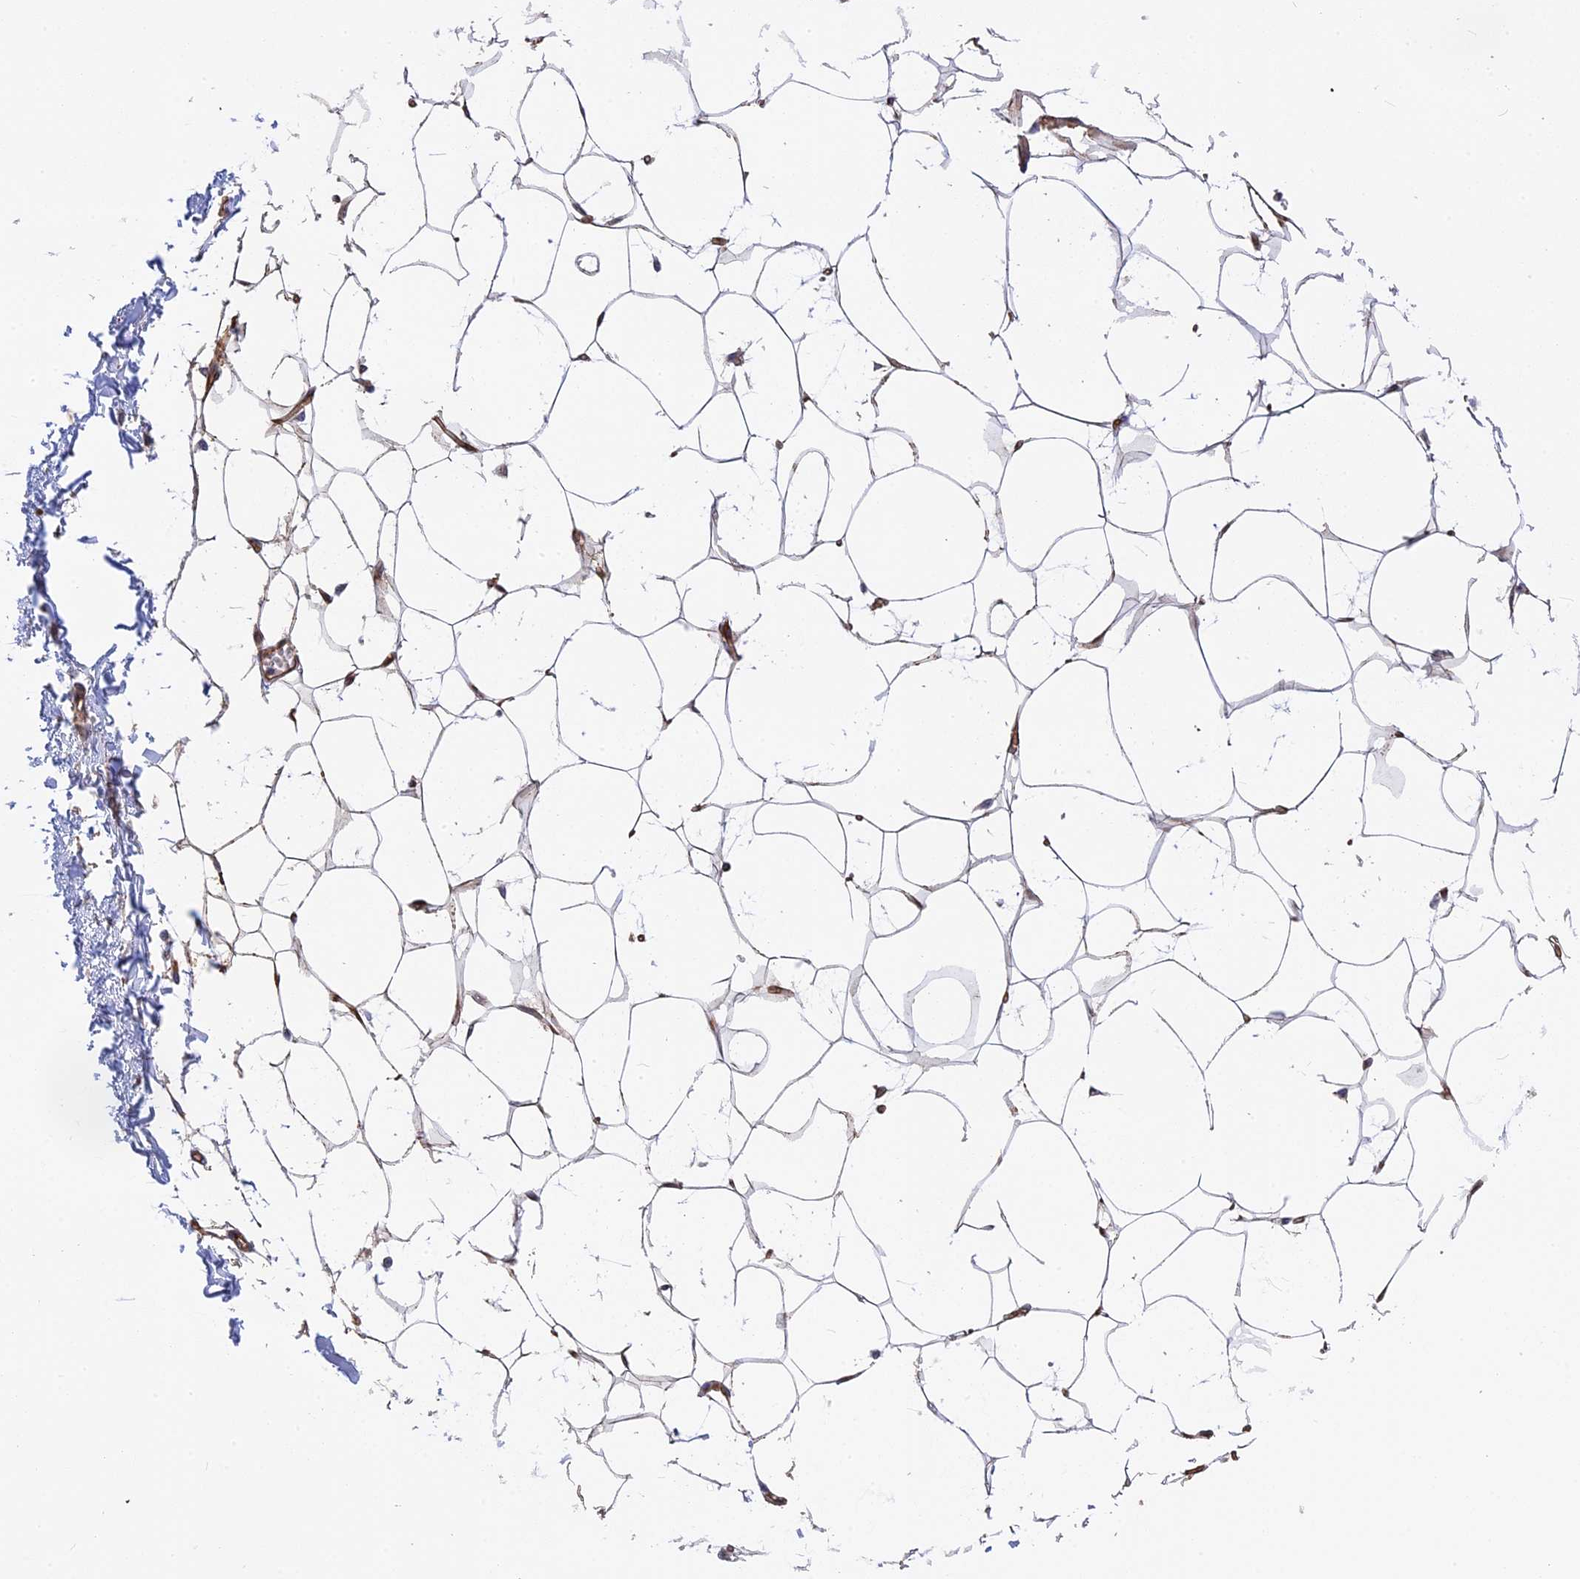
{"staining": {"intensity": "moderate", "quantity": ">75%", "location": "cytoplasmic/membranous"}, "tissue": "breast", "cell_type": "Adipocytes", "image_type": "normal", "snomed": [{"axis": "morphology", "description": "Normal tissue, NOS"}, {"axis": "topography", "description": "Breast"}], "caption": "IHC (DAB (3,3'-diaminobenzidine)) staining of benign breast shows moderate cytoplasmic/membranous protein staining in about >75% of adipocytes. (DAB (3,3'-diaminobenzidine) = brown stain, brightfield microscopy at high magnification).", "gene": "CNBD2", "patient": {"sex": "female", "age": 27}}